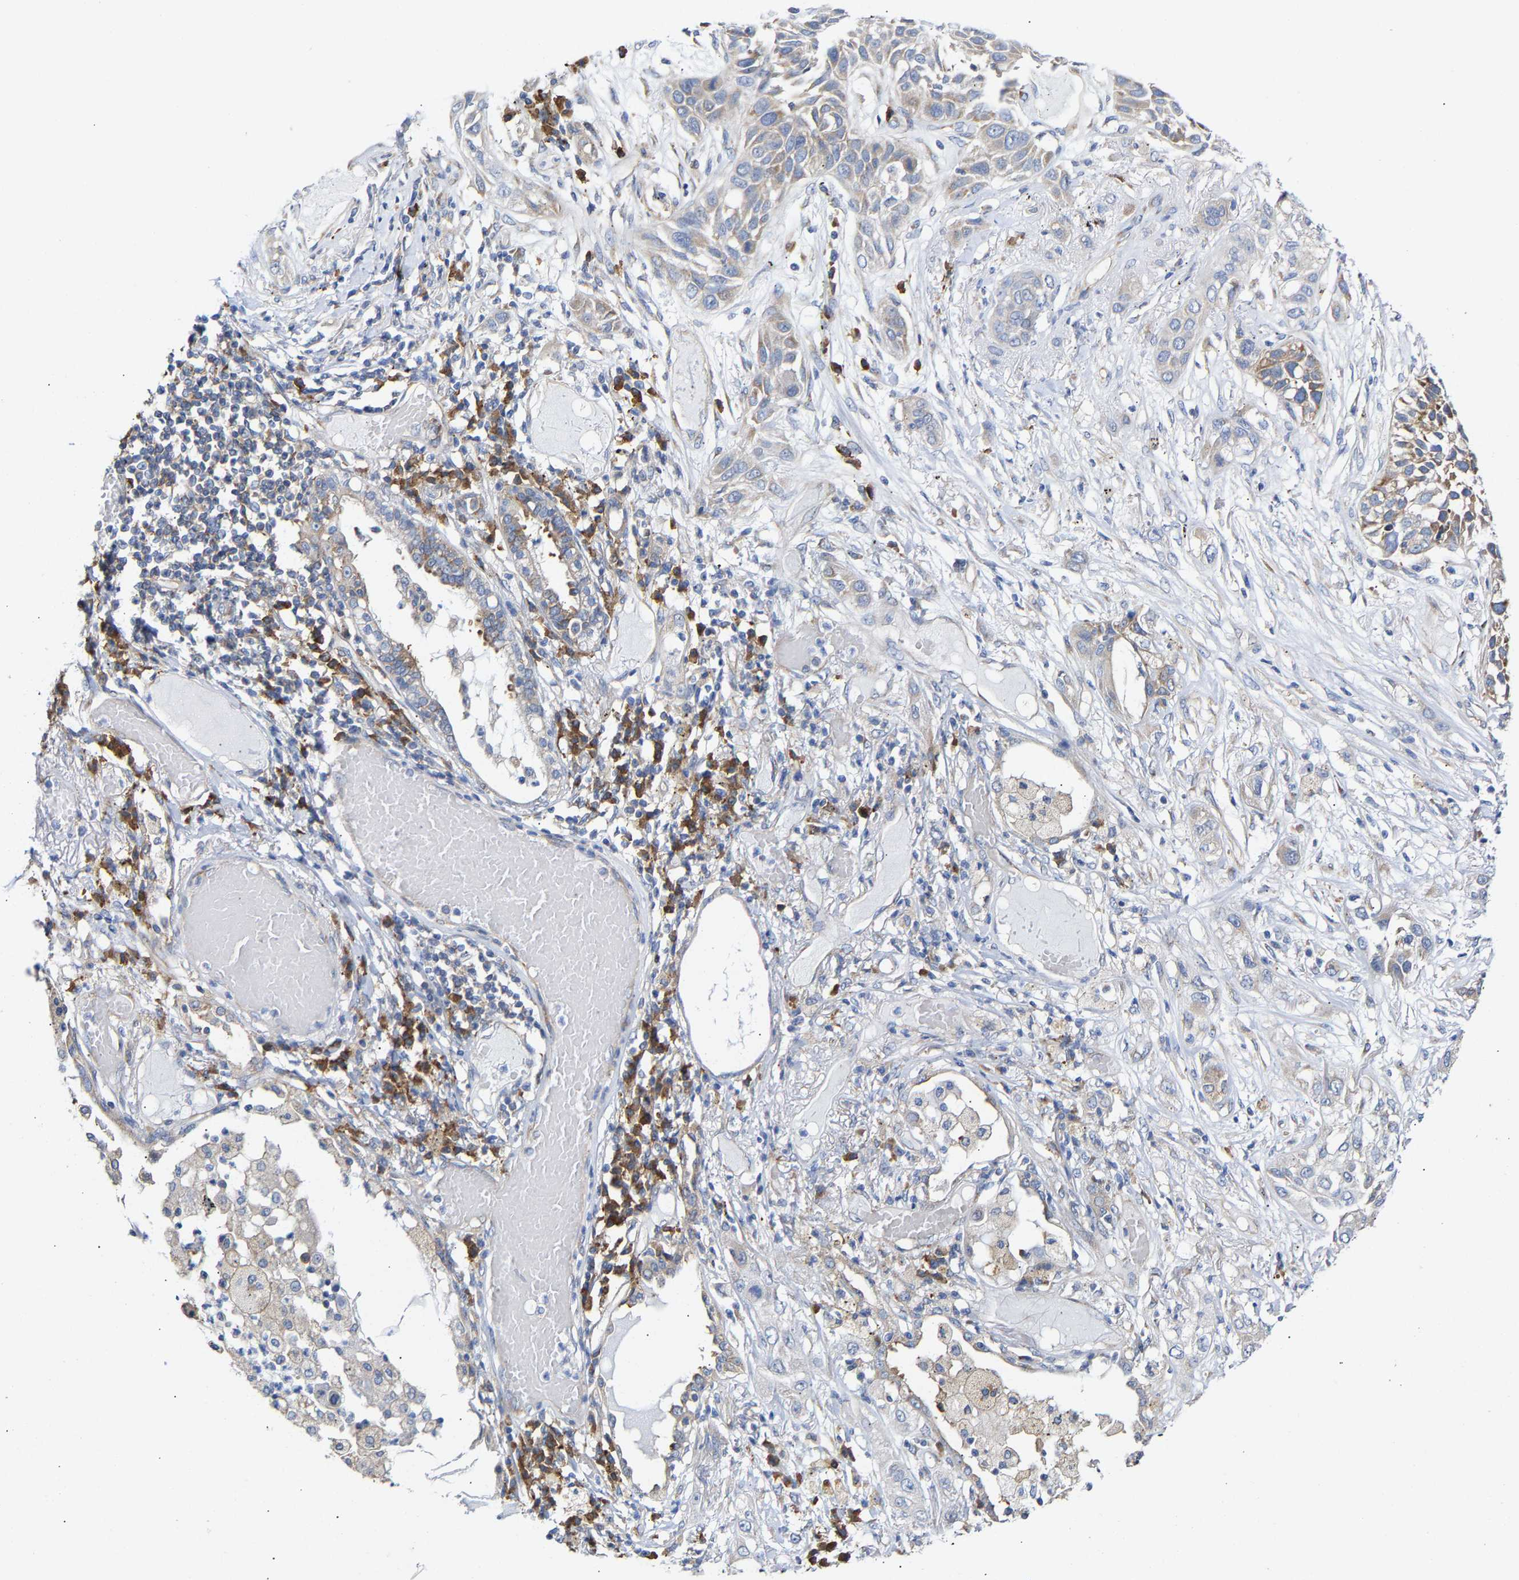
{"staining": {"intensity": "moderate", "quantity": "<25%", "location": "cytoplasmic/membranous"}, "tissue": "lung cancer", "cell_type": "Tumor cells", "image_type": "cancer", "snomed": [{"axis": "morphology", "description": "Squamous cell carcinoma, NOS"}, {"axis": "topography", "description": "Lung"}], "caption": "About <25% of tumor cells in human lung cancer show moderate cytoplasmic/membranous protein expression as visualized by brown immunohistochemical staining.", "gene": "PPP1R15A", "patient": {"sex": "male", "age": 71}}